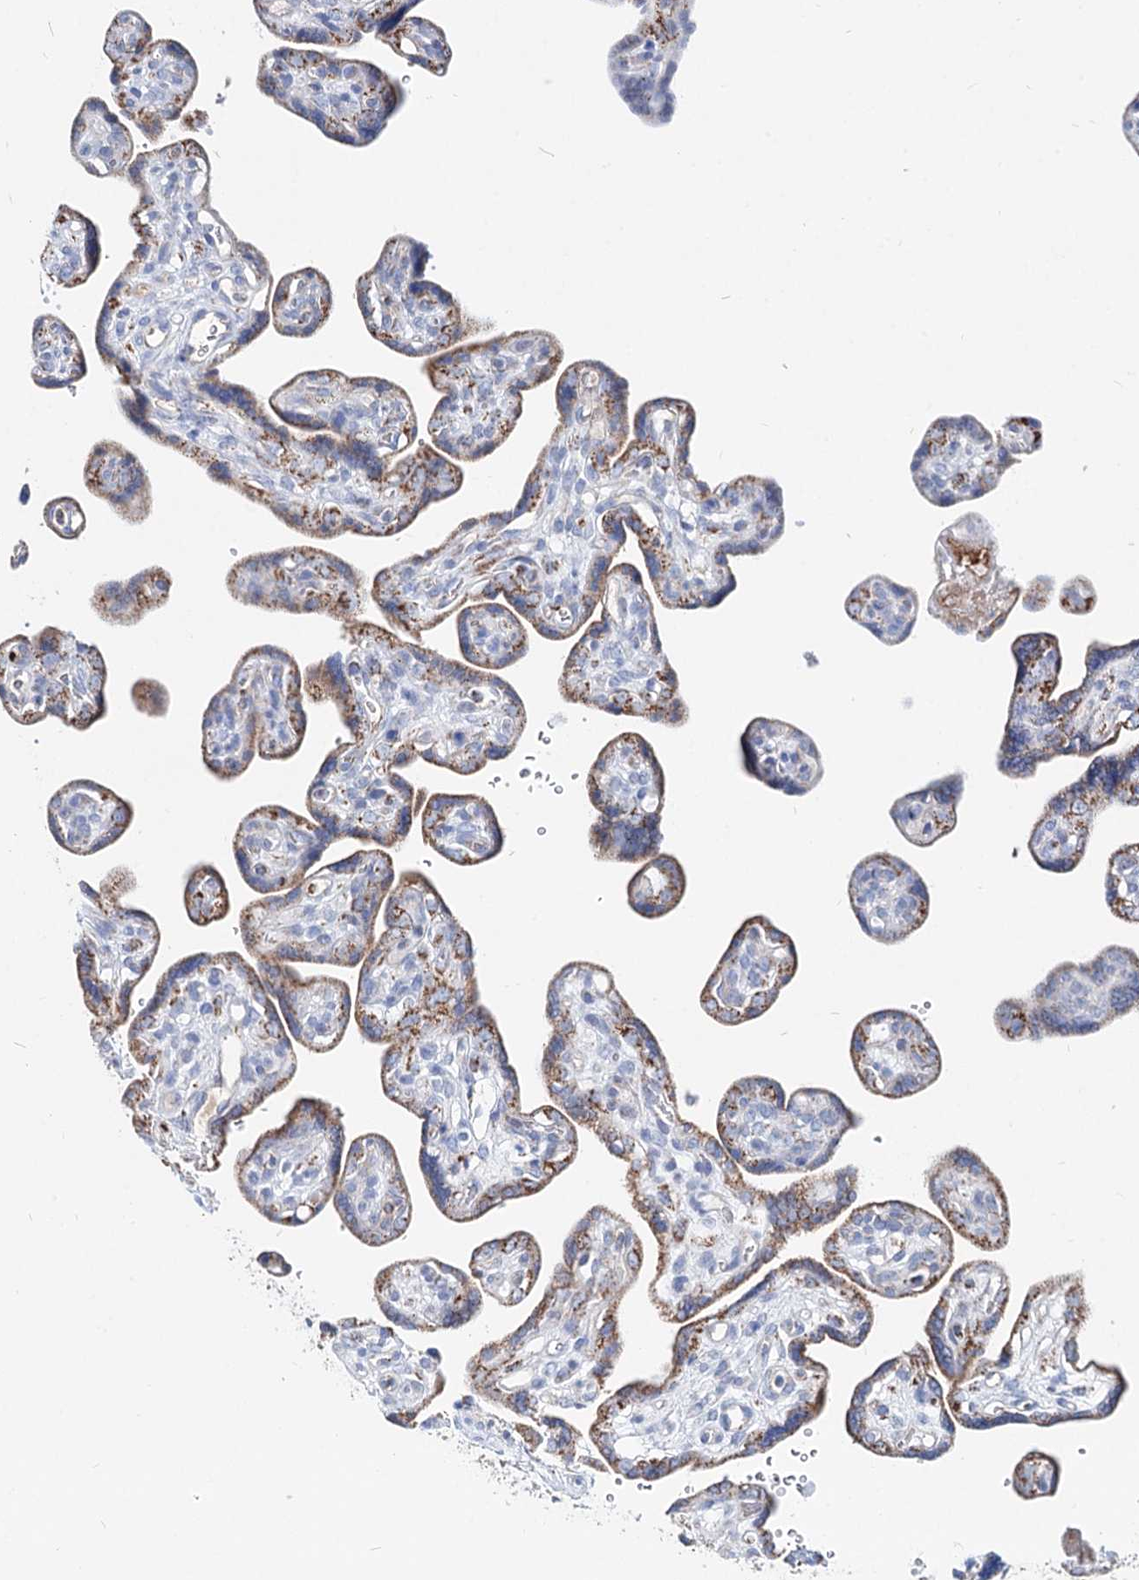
{"staining": {"intensity": "moderate", "quantity": ">75%", "location": "cytoplasmic/membranous"}, "tissue": "placenta", "cell_type": "Trophoblastic cells", "image_type": "normal", "snomed": [{"axis": "morphology", "description": "Normal tissue, NOS"}, {"axis": "topography", "description": "Placenta"}], "caption": "DAB (3,3'-diaminobenzidine) immunohistochemical staining of benign placenta demonstrates moderate cytoplasmic/membranous protein positivity in approximately >75% of trophoblastic cells.", "gene": "MCCC2", "patient": {"sex": "female", "age": 39}}